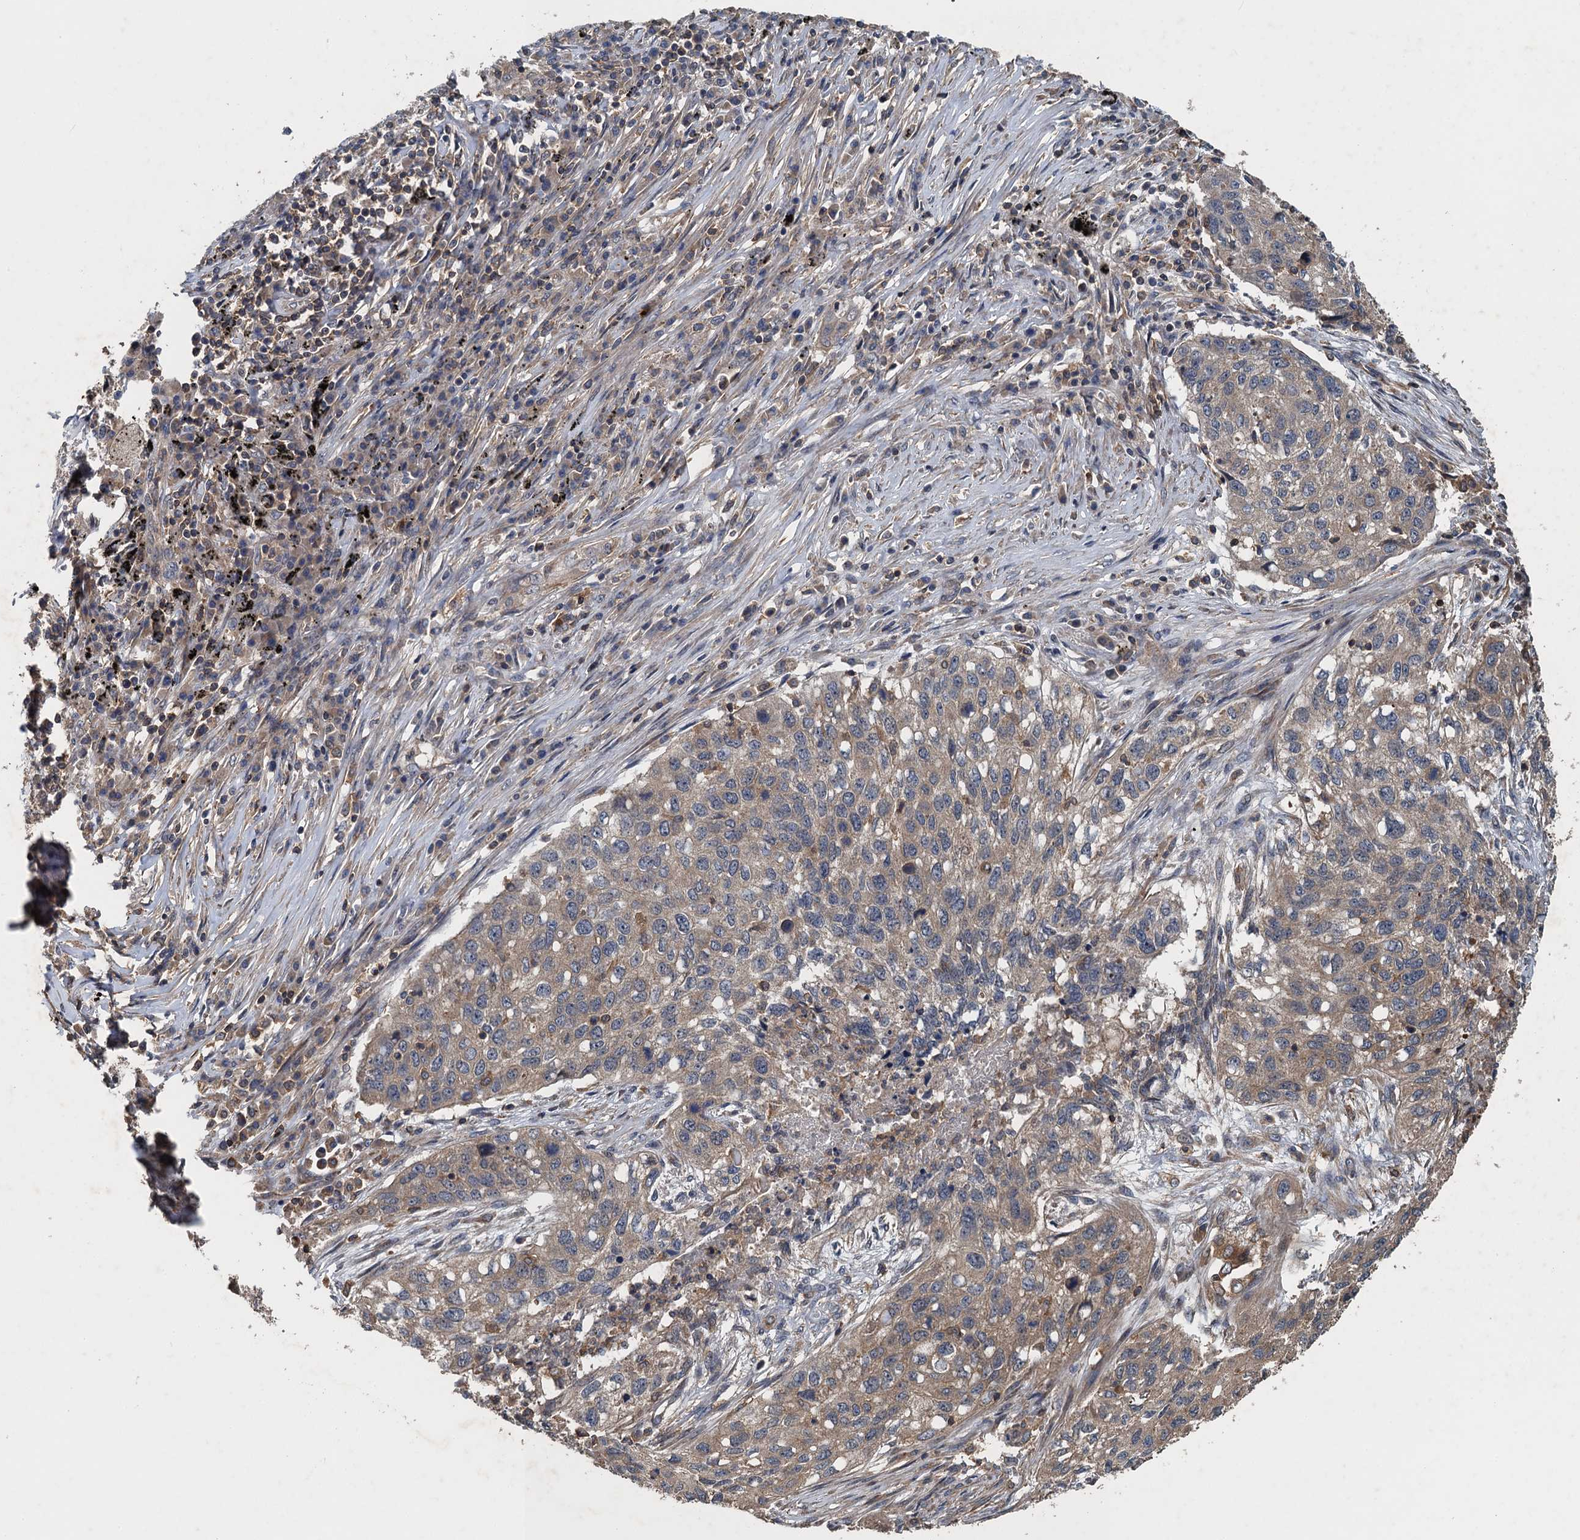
{"staining": {"intensity": "weak", "quantity": "25%-75%", "location": "cytoplasmic/membranous"}, "tissue": "lung cancer", "cell_type": "Tumor cells", "image_type": "cancer", "snomed": [{"axis": "morphology", "description": "Squamous cell carcinoma, NOS"}, {"axis": "topography", "description": "Lung"}], "caption": "This micrograph displays IHC staining of human squamous cell carcinoma (lung), with low weak cytoplasmic/membranous staining in approximately 25%-75% of tumor cells.", "gene": "BORCS5", "patient": {"sex": "female", "age": 63}}